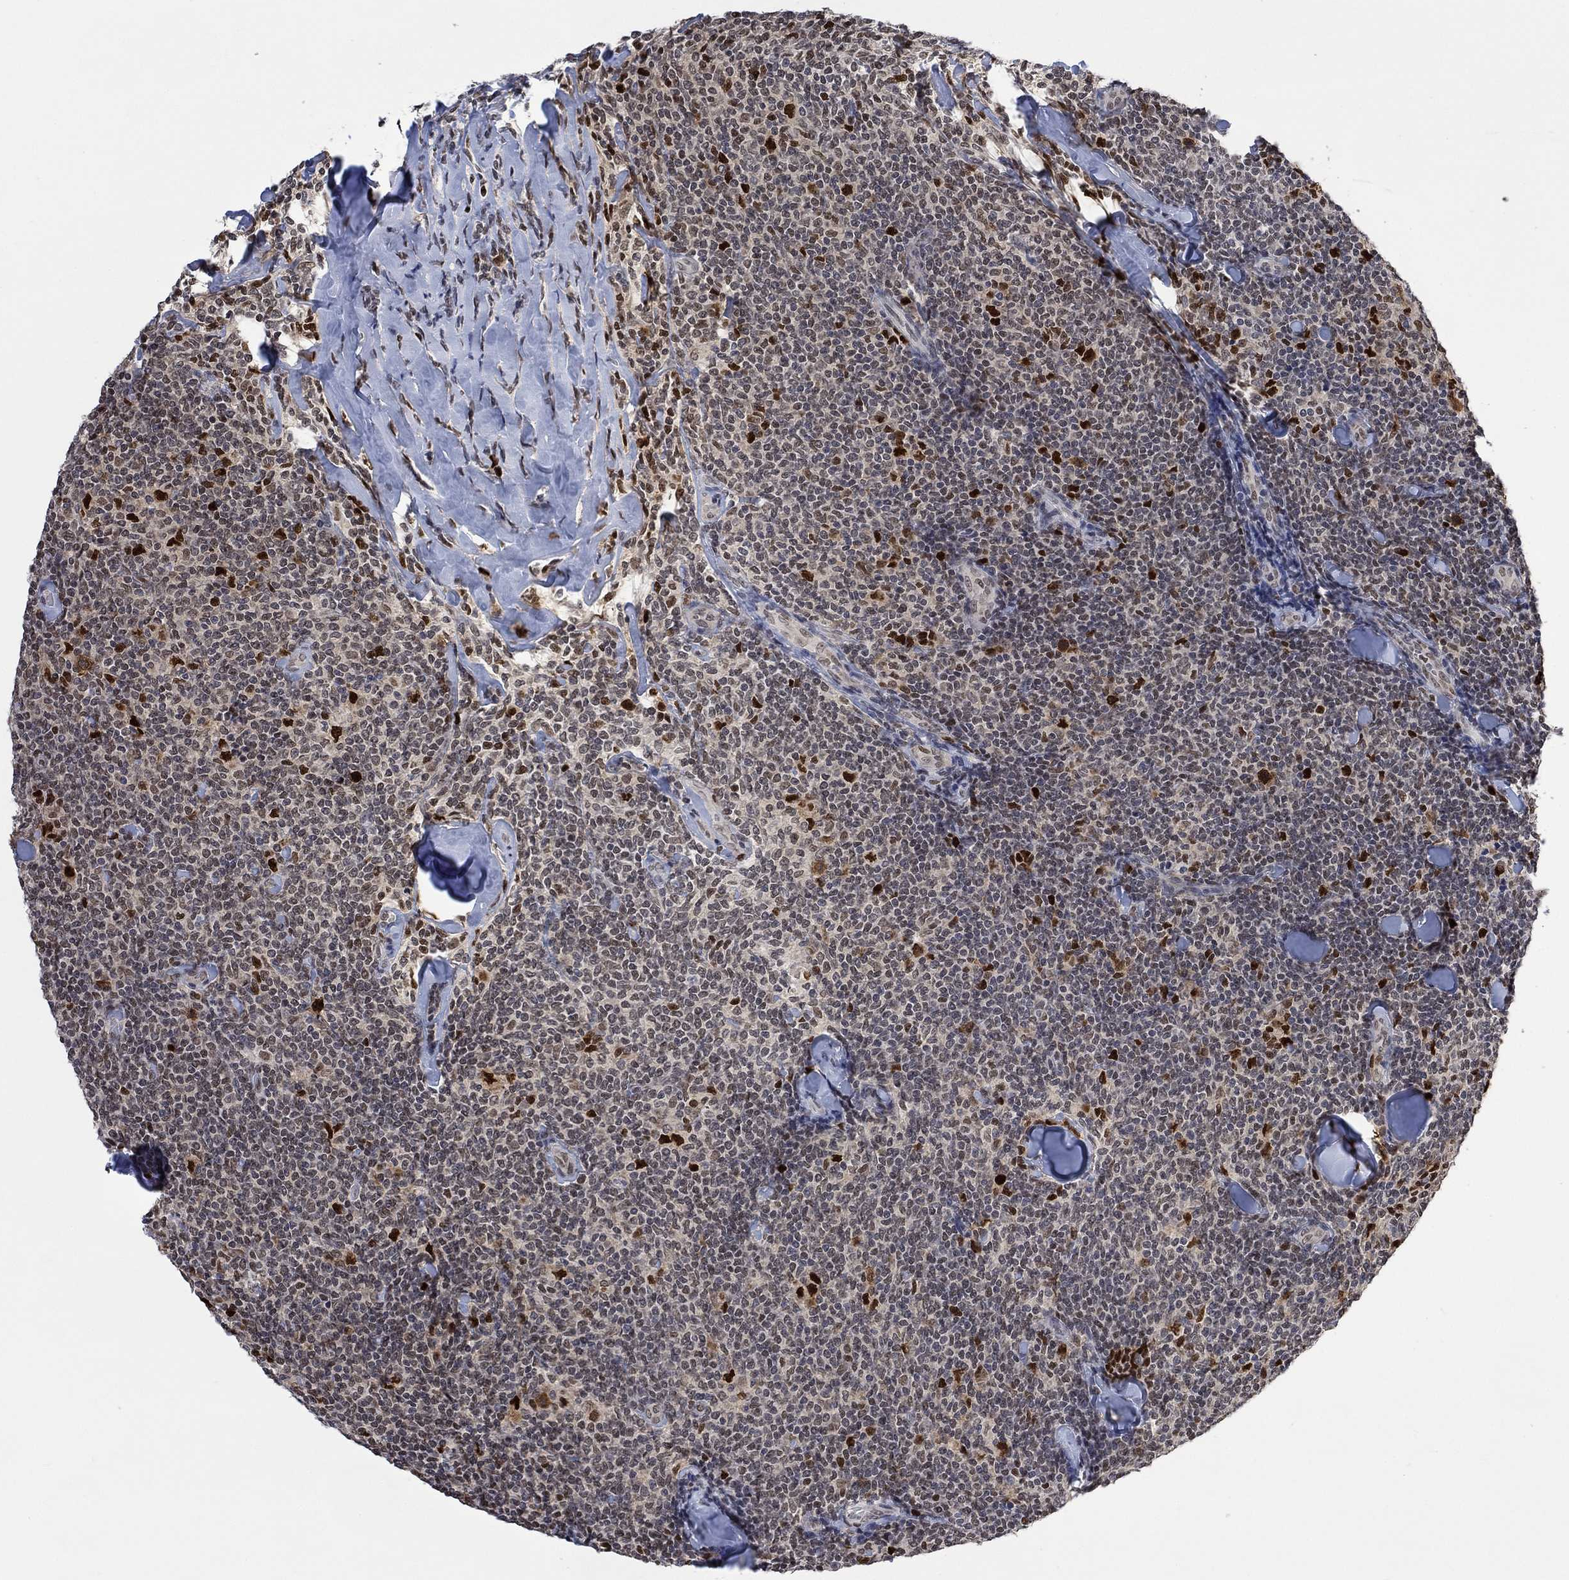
{"staining": {"intensity": "strong", "quantity": "<25%", "location": "nuclear"}, "tissue": "lymphoma", "cell_type": "Tumor cells", "image_type": "cancer", "snomed": [{"axis": "morphology", "description": "Malignant lymphoma, non-Hodgkin's type, Low grade"}, {"axis": "topography", "description": "Lymph node"}], "caption": "Immunohistochemical staining of human lymphoma exhibits medium levels of strong nuclear expression in about <25% of tumor cells.", "gene": "RAD54L2", "patient": {"sex": "female", "age": 56}}